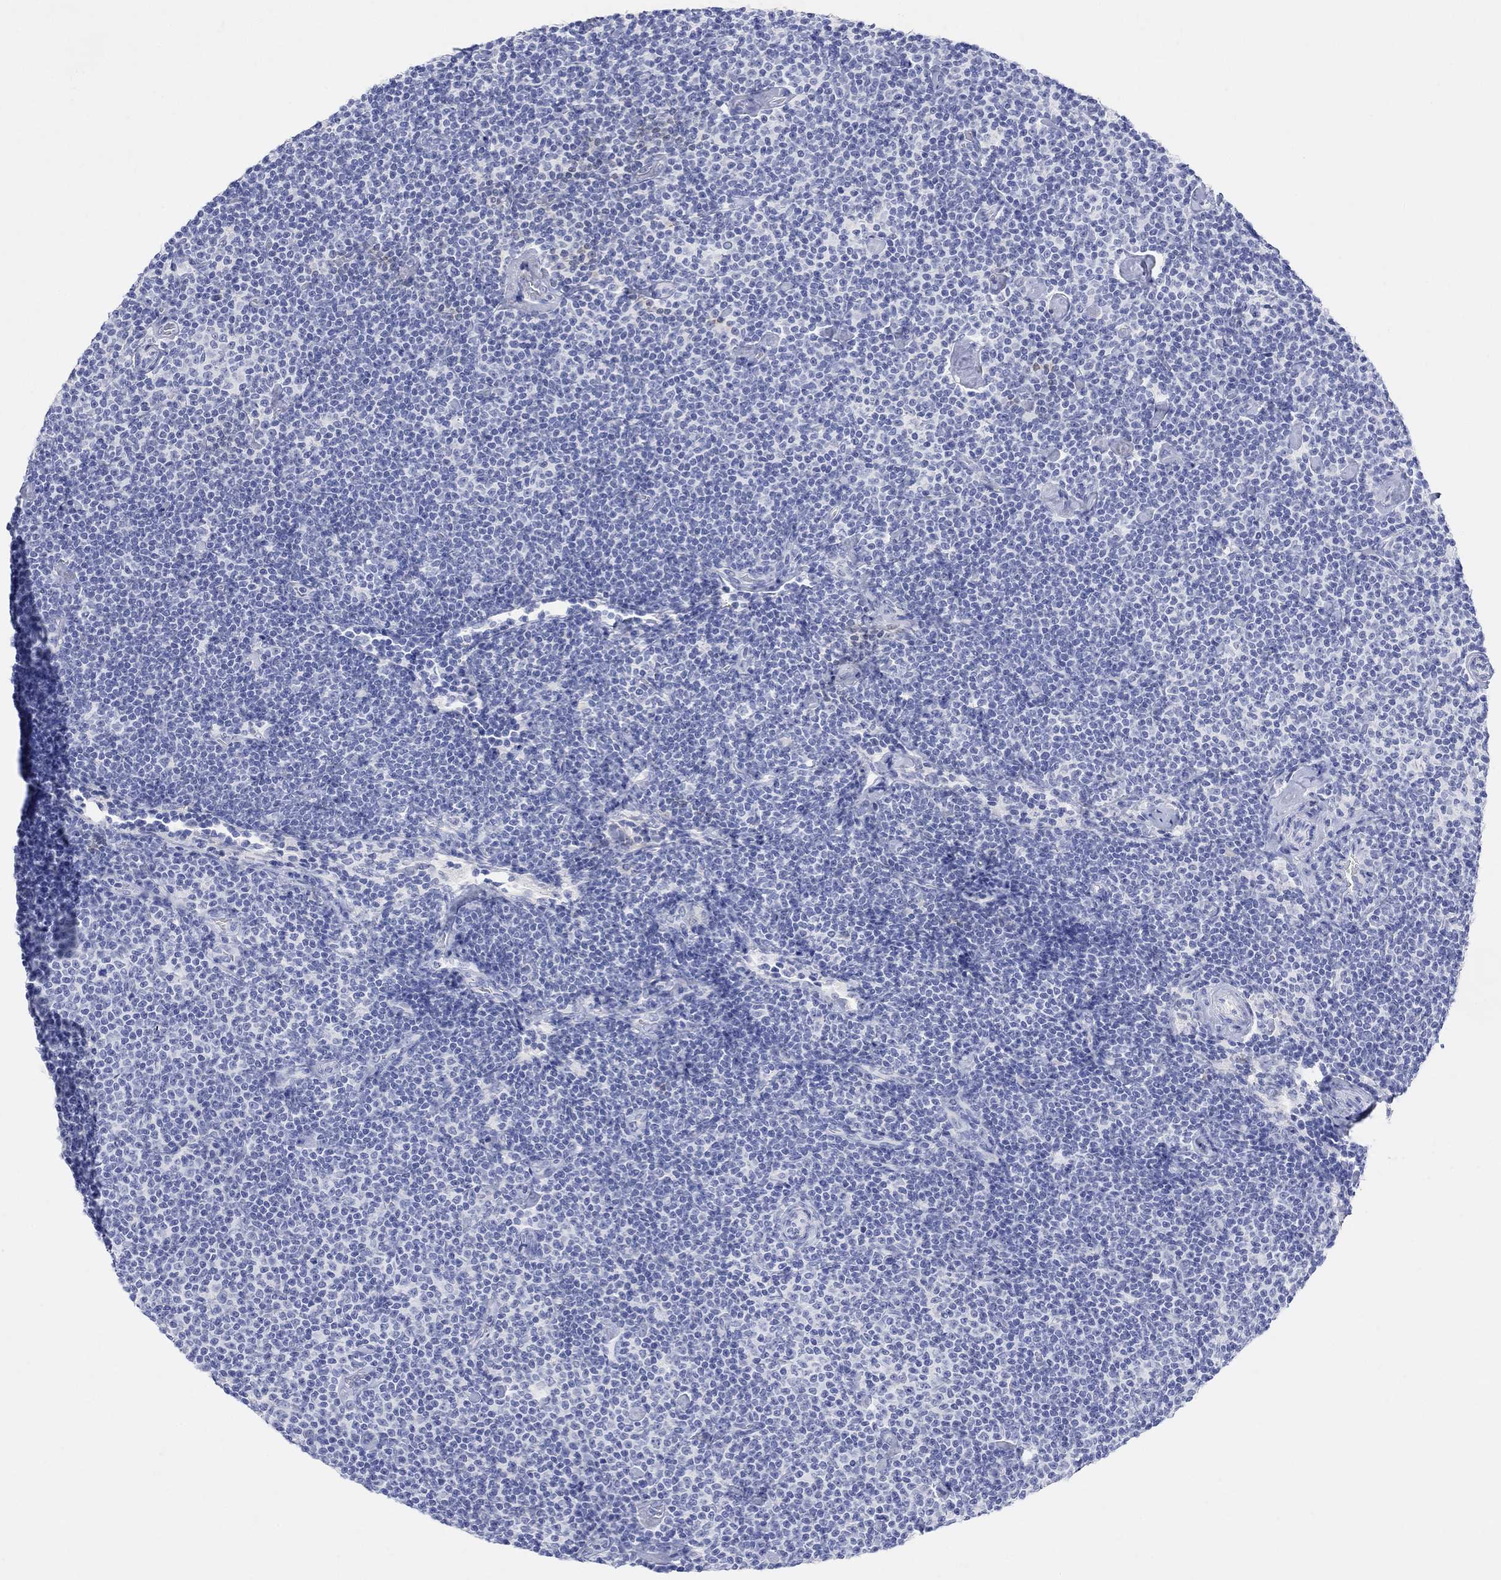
{"staining": {"intensity": "negative", "quantity": "none", "location": "none"}, "tissue": "lymphoma", "cell_type": "Tumor cells", "image_type": "cancer", "snomed": [{"axis": "morphology", "description": "Malignant lymphoma, non-Hodgkin's type, Low grade"}, {"axis": "topography", "description": "Lymph node"}], "caption": "Immunohistochemical staining of lymphoma reveals no significant expression in tumor cells.", "gene": "TYR", "patient": {"sex": "male", "age": 81}}